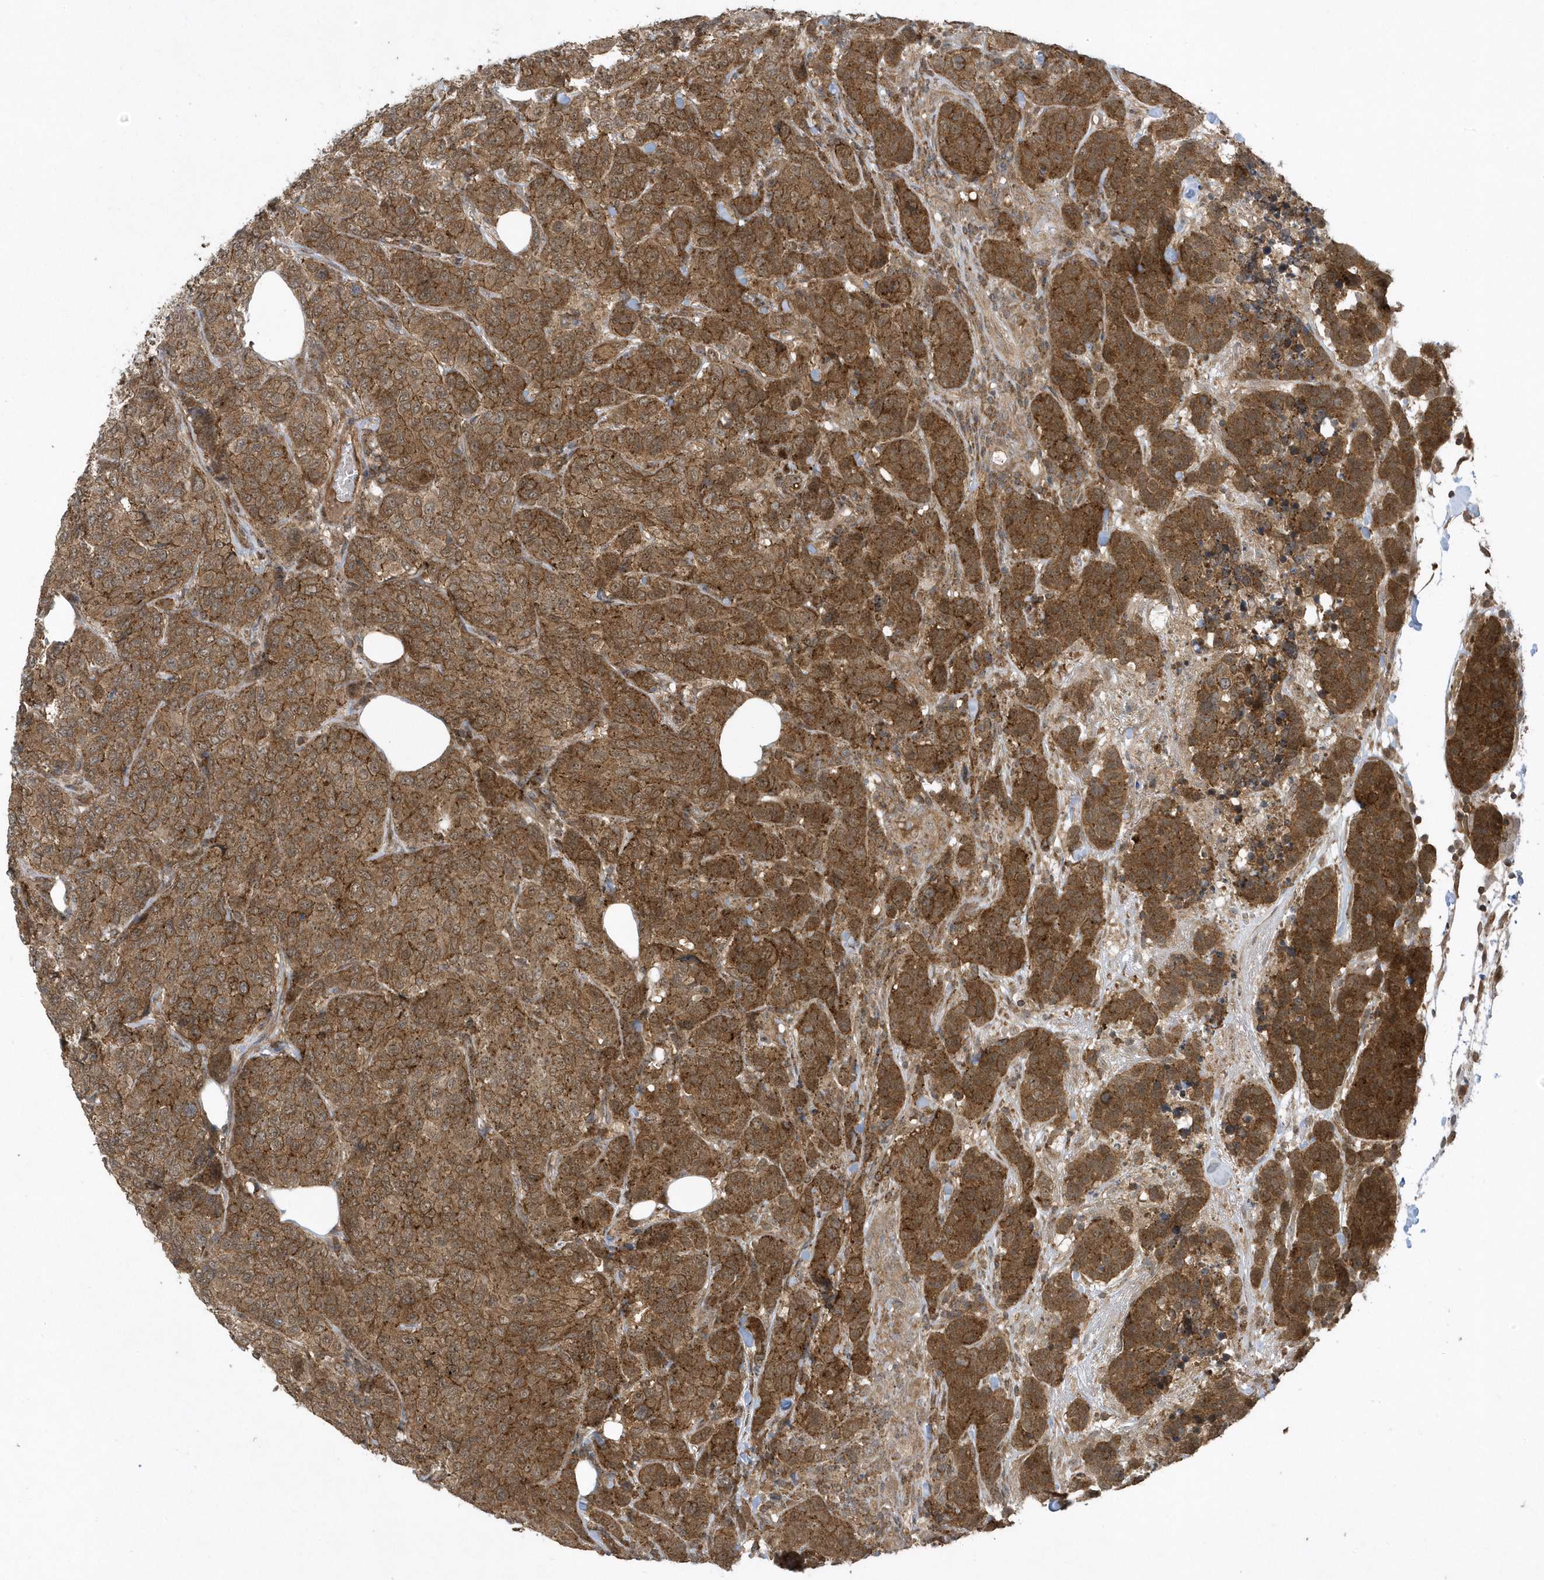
{"staining": {"intensity": "moderate", "quantity": ">75%", "location": "cytoplasmic/membranous"}, "tissue": "breast cancer", "cell_type": "Tumor cells", "image_type": "cancer", "snomed": [{"axis": "morphology", "description": "Duct carcinoma"}, {"axis": "topography", "description": "Breast"}], "caption": "This is an image of IHC staining of breast cancer (intraductal carcinoma), which shows moderate positivity in the cytoplasmic/membranous of tumor cells.", "gene": "STAMBP", "patient": {"sex": "female", "age": 55}}